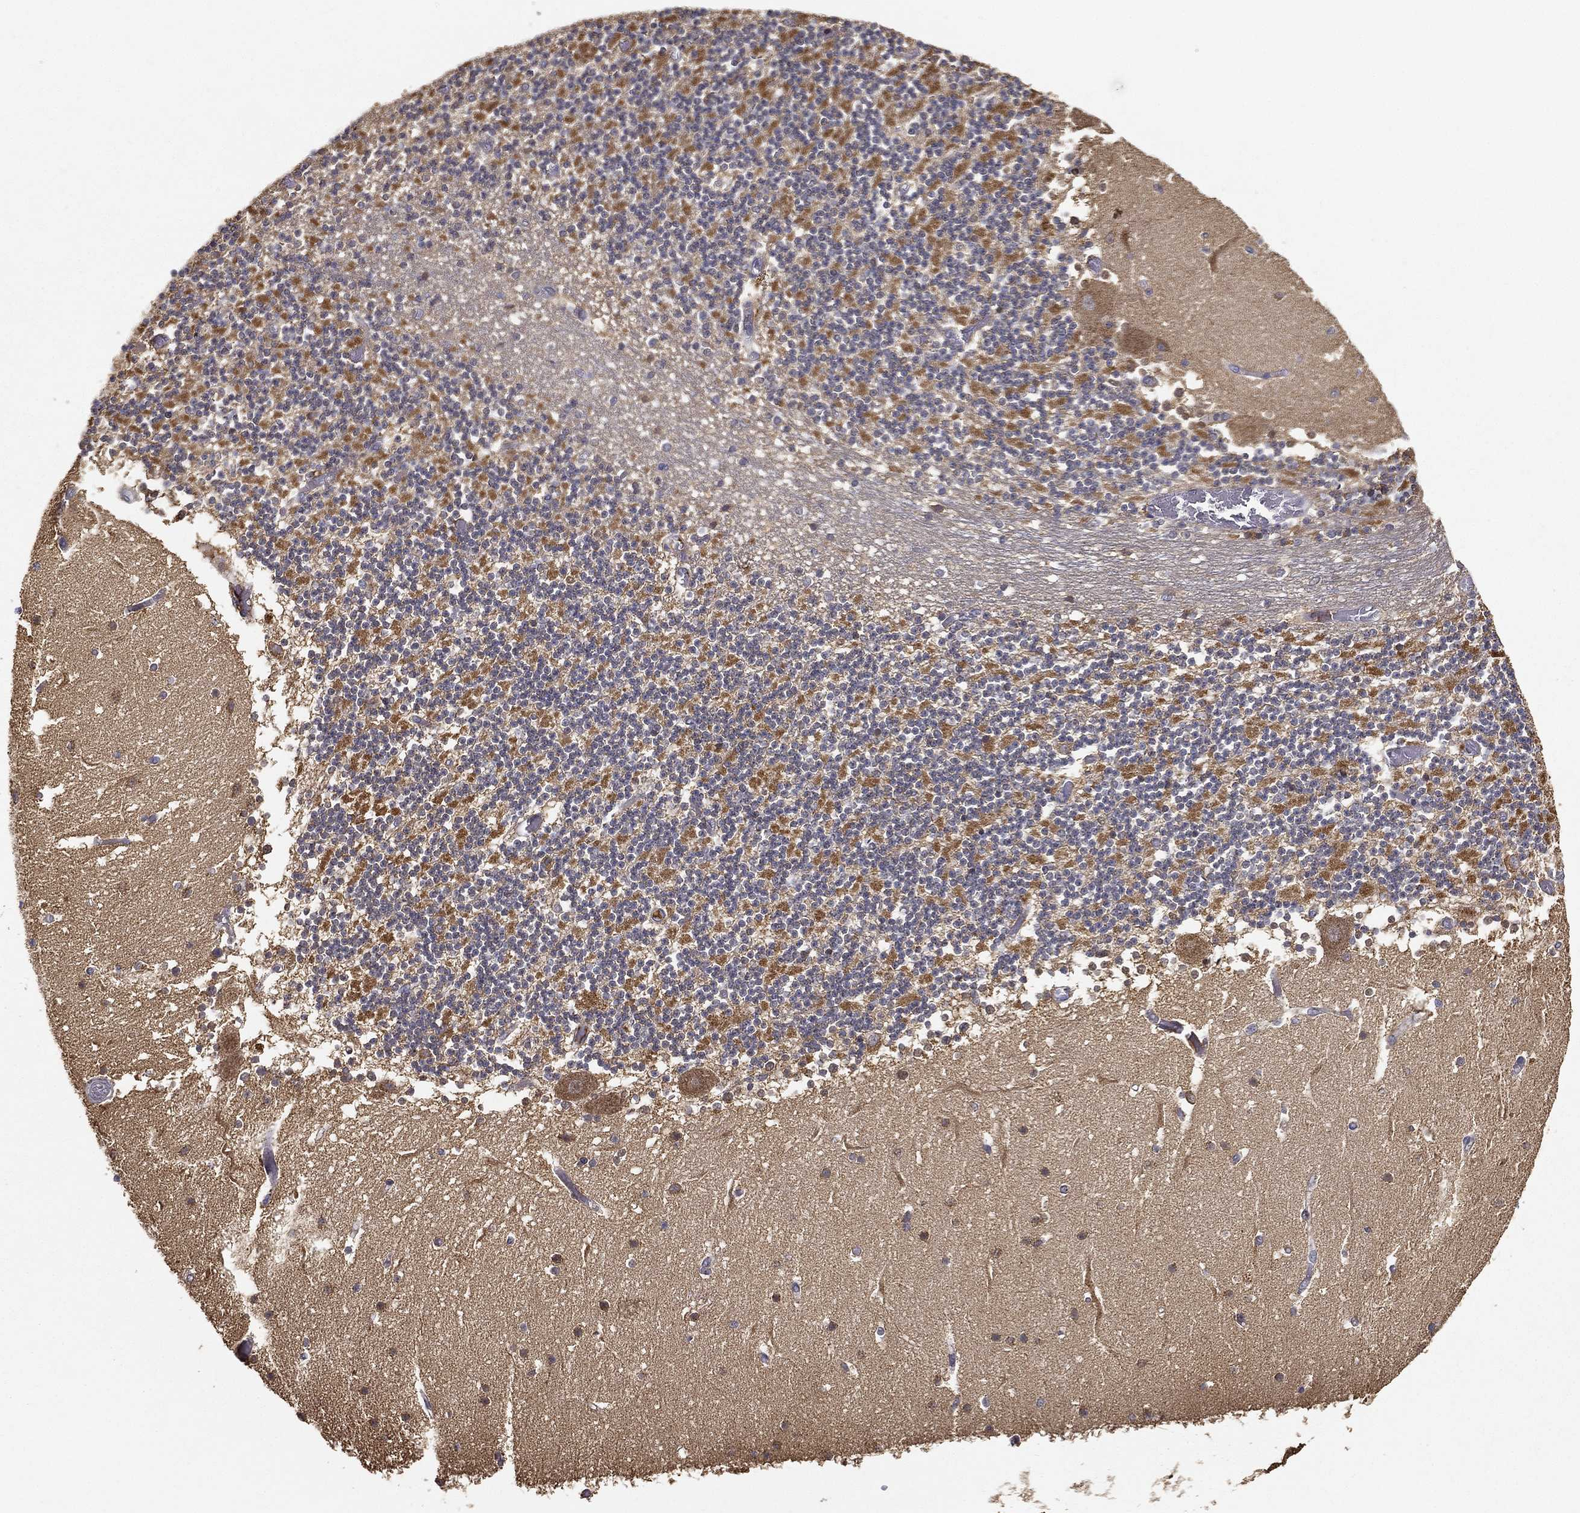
{"staining": {"intensity": "negative", "quantity": "none", "location": "none"}, "tissue": "cerebellum", "cell_type": "Cells in granular layer", "image_type": "normal", "snomed": [{"axis": "morphology", "description": "Normal tissue, NOS"}, {"axis": "topography", "description": "Cerebellum"}], "caption": "A high-resolution photomicrograph shows IHC staining of unremarkable cerebellum, which shows no significant positivity in cells in granular layer. (DAB (3,3'-diaminobenzidine) IHC with hematoxylin counter stain).", "gene": "MT", "patient": {"sex": "female", "age": 28}}